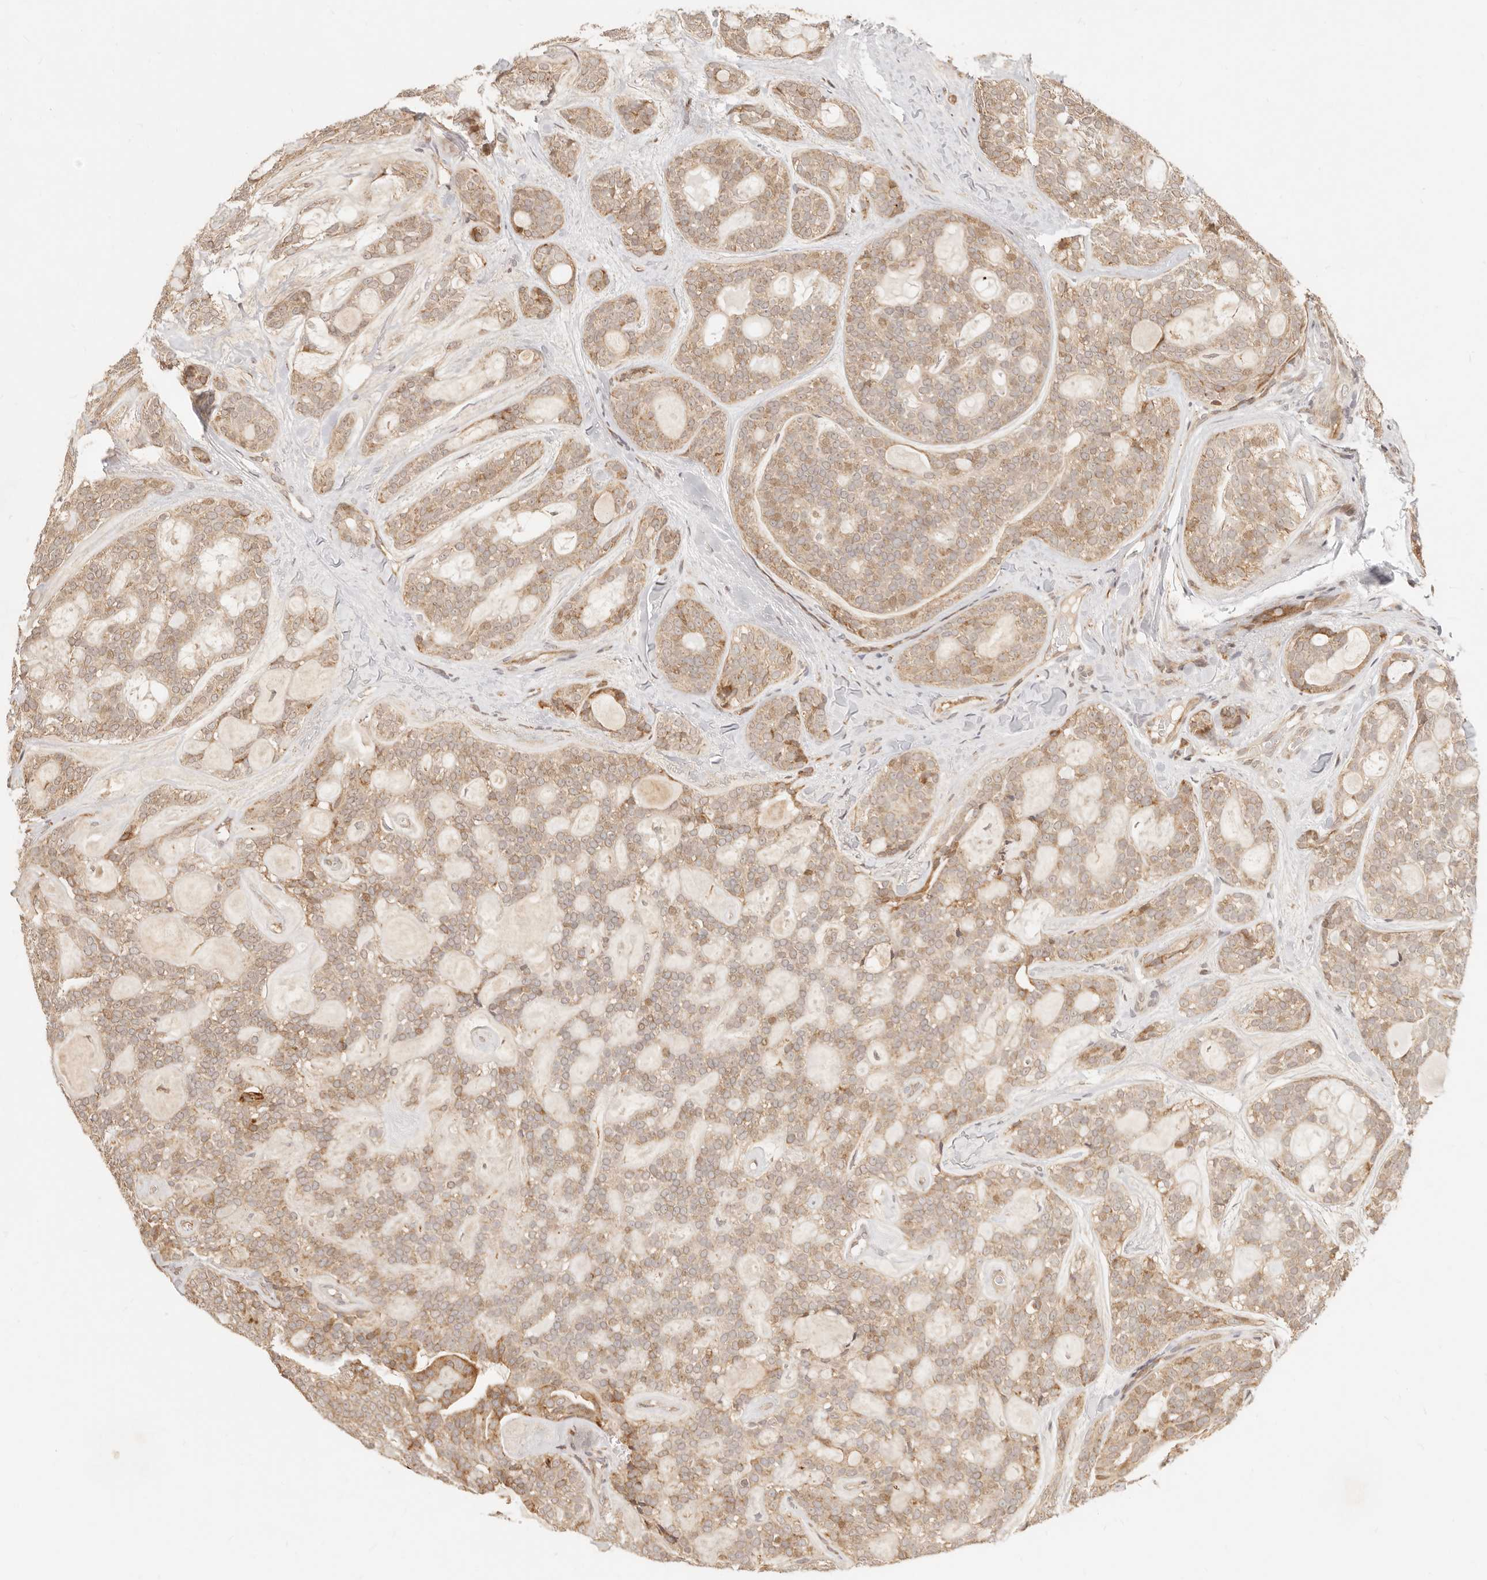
{"staining": {"intensity": "weak", "quantity": ">75%", "location": "cytoplasmic/membranous"}, "tissue": "head and neck cancer", "cell_type": "Tumor cells", "image_type": "cancer", "snomed": [{"axis": "morphology", "description": "Adenocarcinoma, NOS"}, {"axis": "topography", "description": "Head-Neck"}], "caption": "This is an image of IHC staining of head and neck cancer, which shows weak staining in the cytoplasmic/membranous of tumor cells.", "gene": "TIMM17A", "patient": {"sex": "male", "age": 66}}